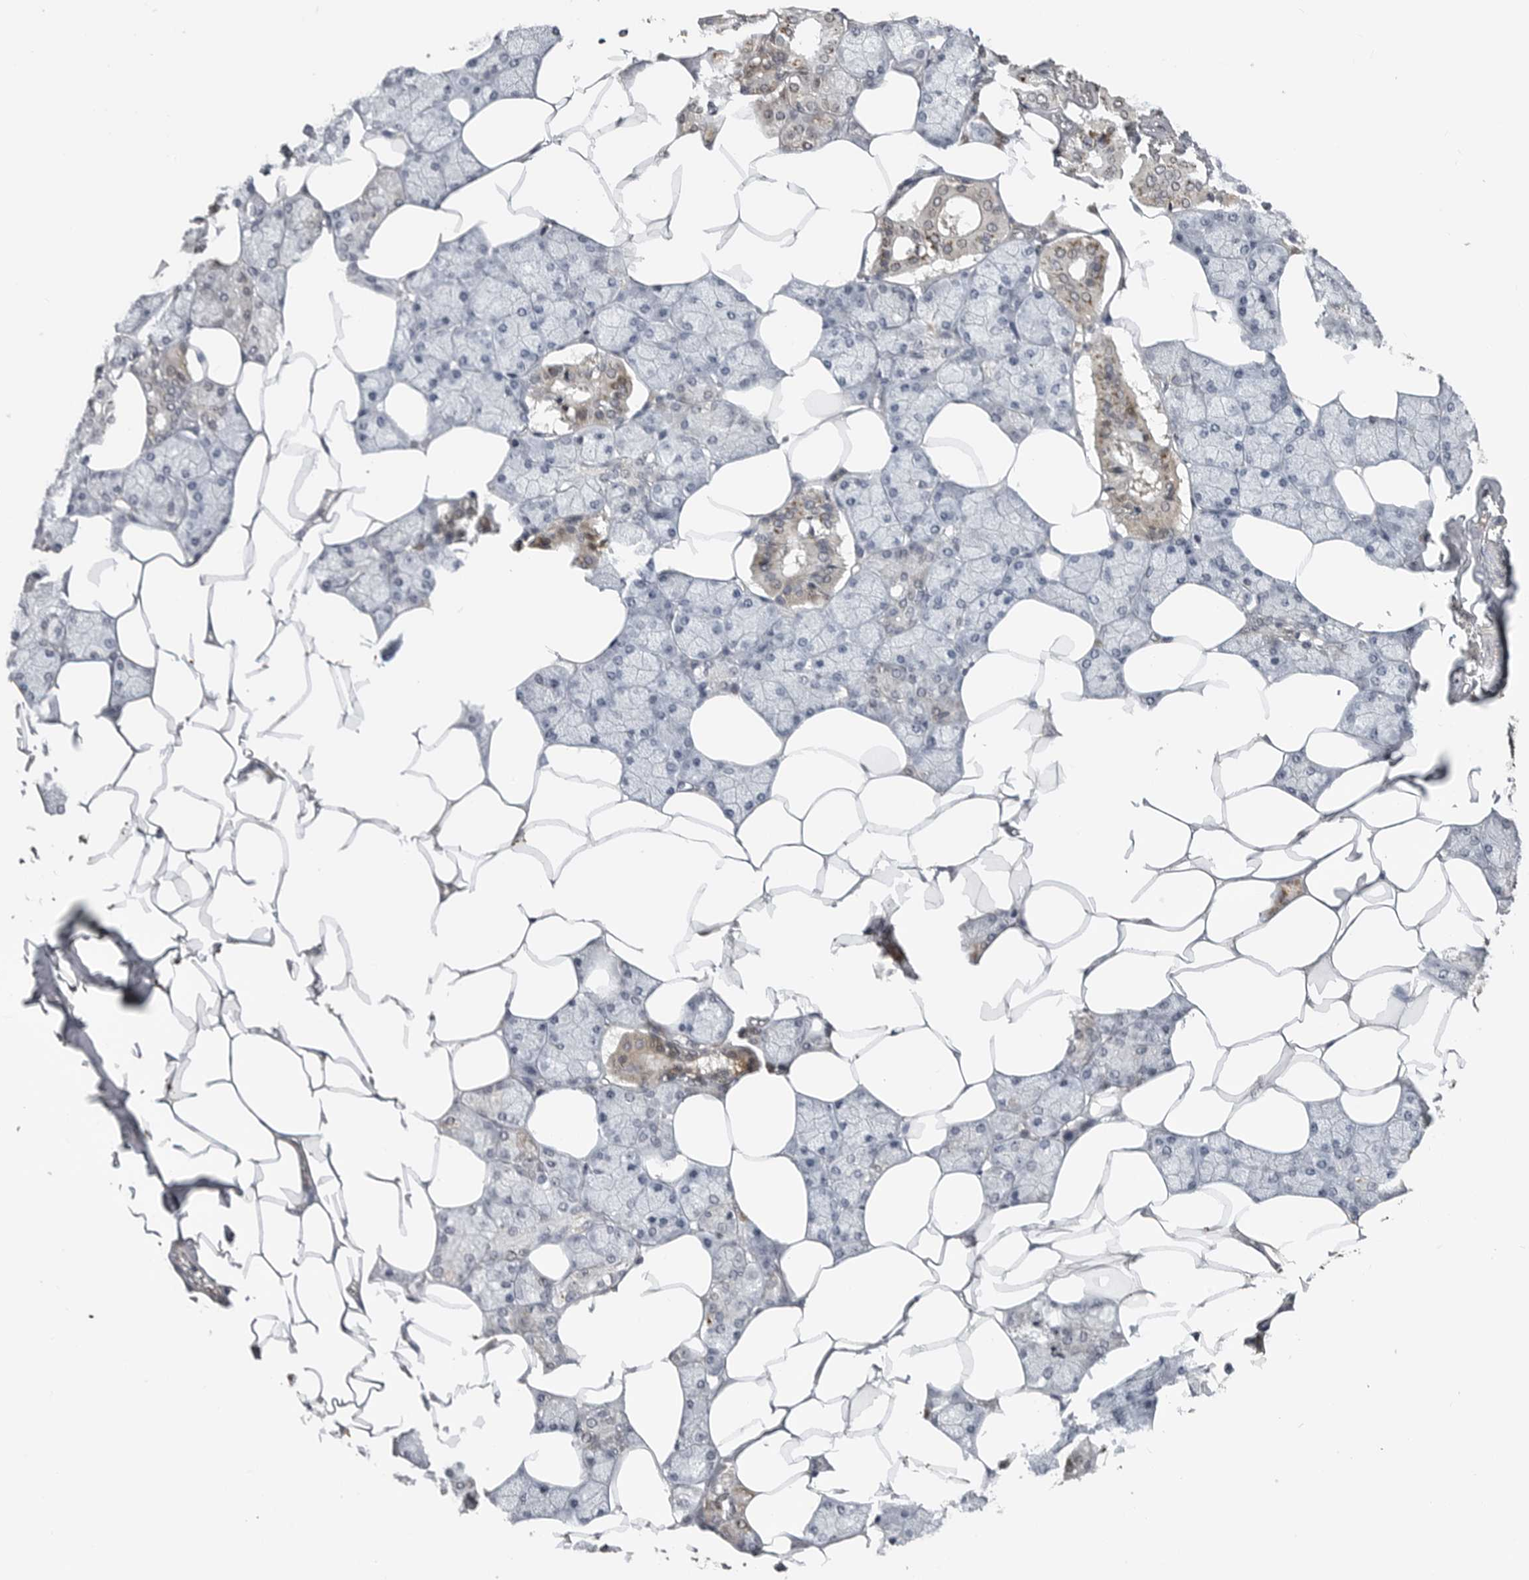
{"staining": {"intensity": "strong", "quantity": "<25%", "location": "cytoplasmic/membranous"}, "tissue": "salivary gland", "cell_type": "Glandular cells", "image_type": "normal", "snomed": [{"axis": "morphology", "description": "Normal tissue, NOS"}, {"axis": "topography", "description": "Salivary gland"}], "caption": "Protein expression analysis of unremarkable salivary gland reveals strong cytoplasmic/membranous staining in approximately <25% of glandular cells.", "gene": "CXCR5", "patient": {"sex": "male", "age": 62}}